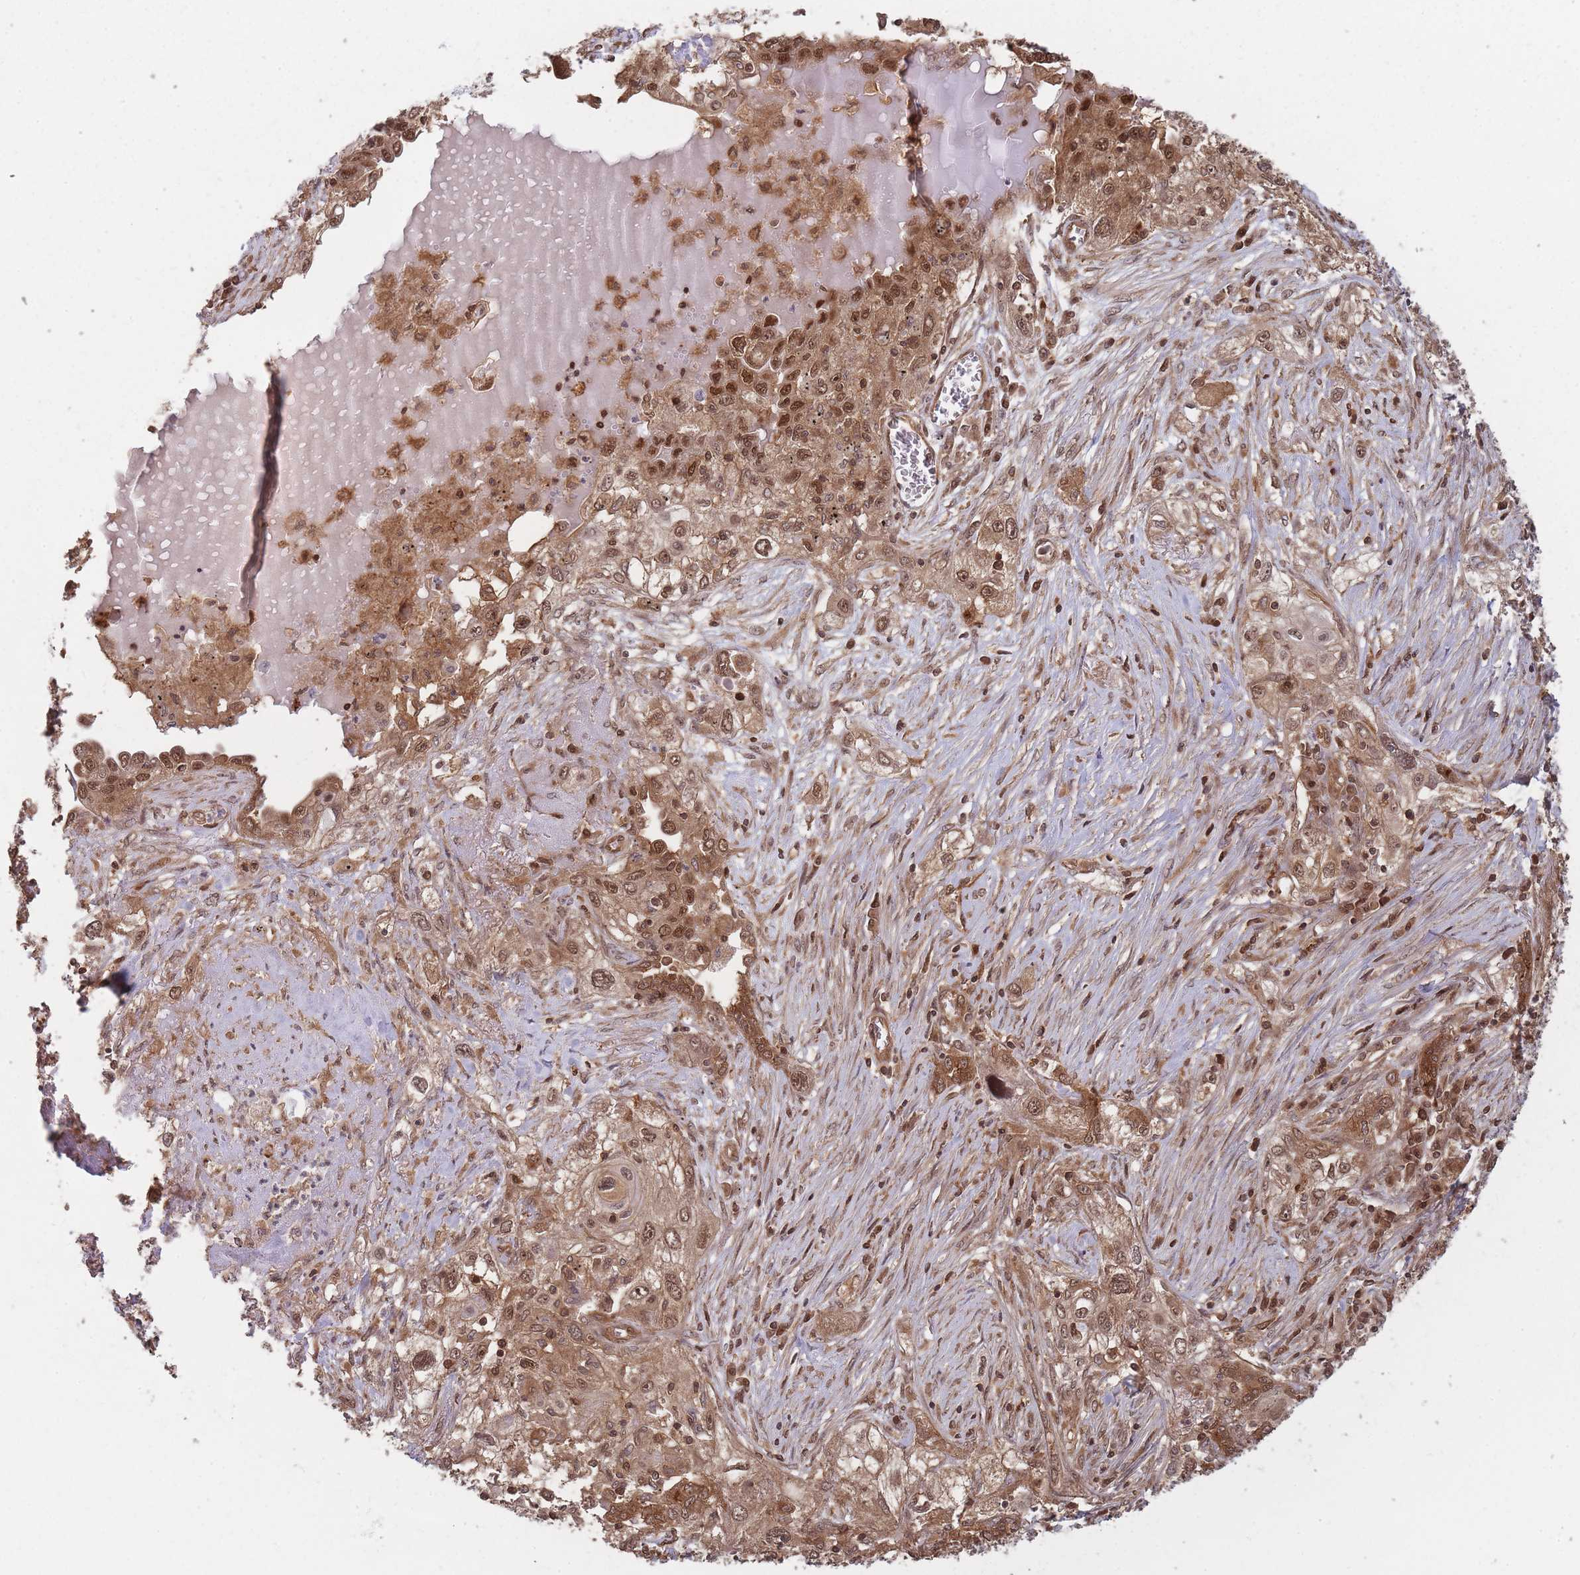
{"staining": {"intensity": "moderate", "quantity": ">75%", "location": "cytoplasmic/membranous,nuclear"}, "tissue": "lung cancer", "cell_type": "Tumor cells", "image_type": "cancer", "snomed": [{"axis": "morphology", "description": "Squamous cell carcinoma, NOS"}, {"axis": "topography", "description": "Lung"}], "caption": "Approximately >75% of tumor cells in lung squamous cell carcinoma show moderate cytoplasmic/membranous and nuclear protein positivity as visualized by brown immunohistochemical staining.", "gene": "PPP6R3", "patient": {"sex": "female", "age": 69}}